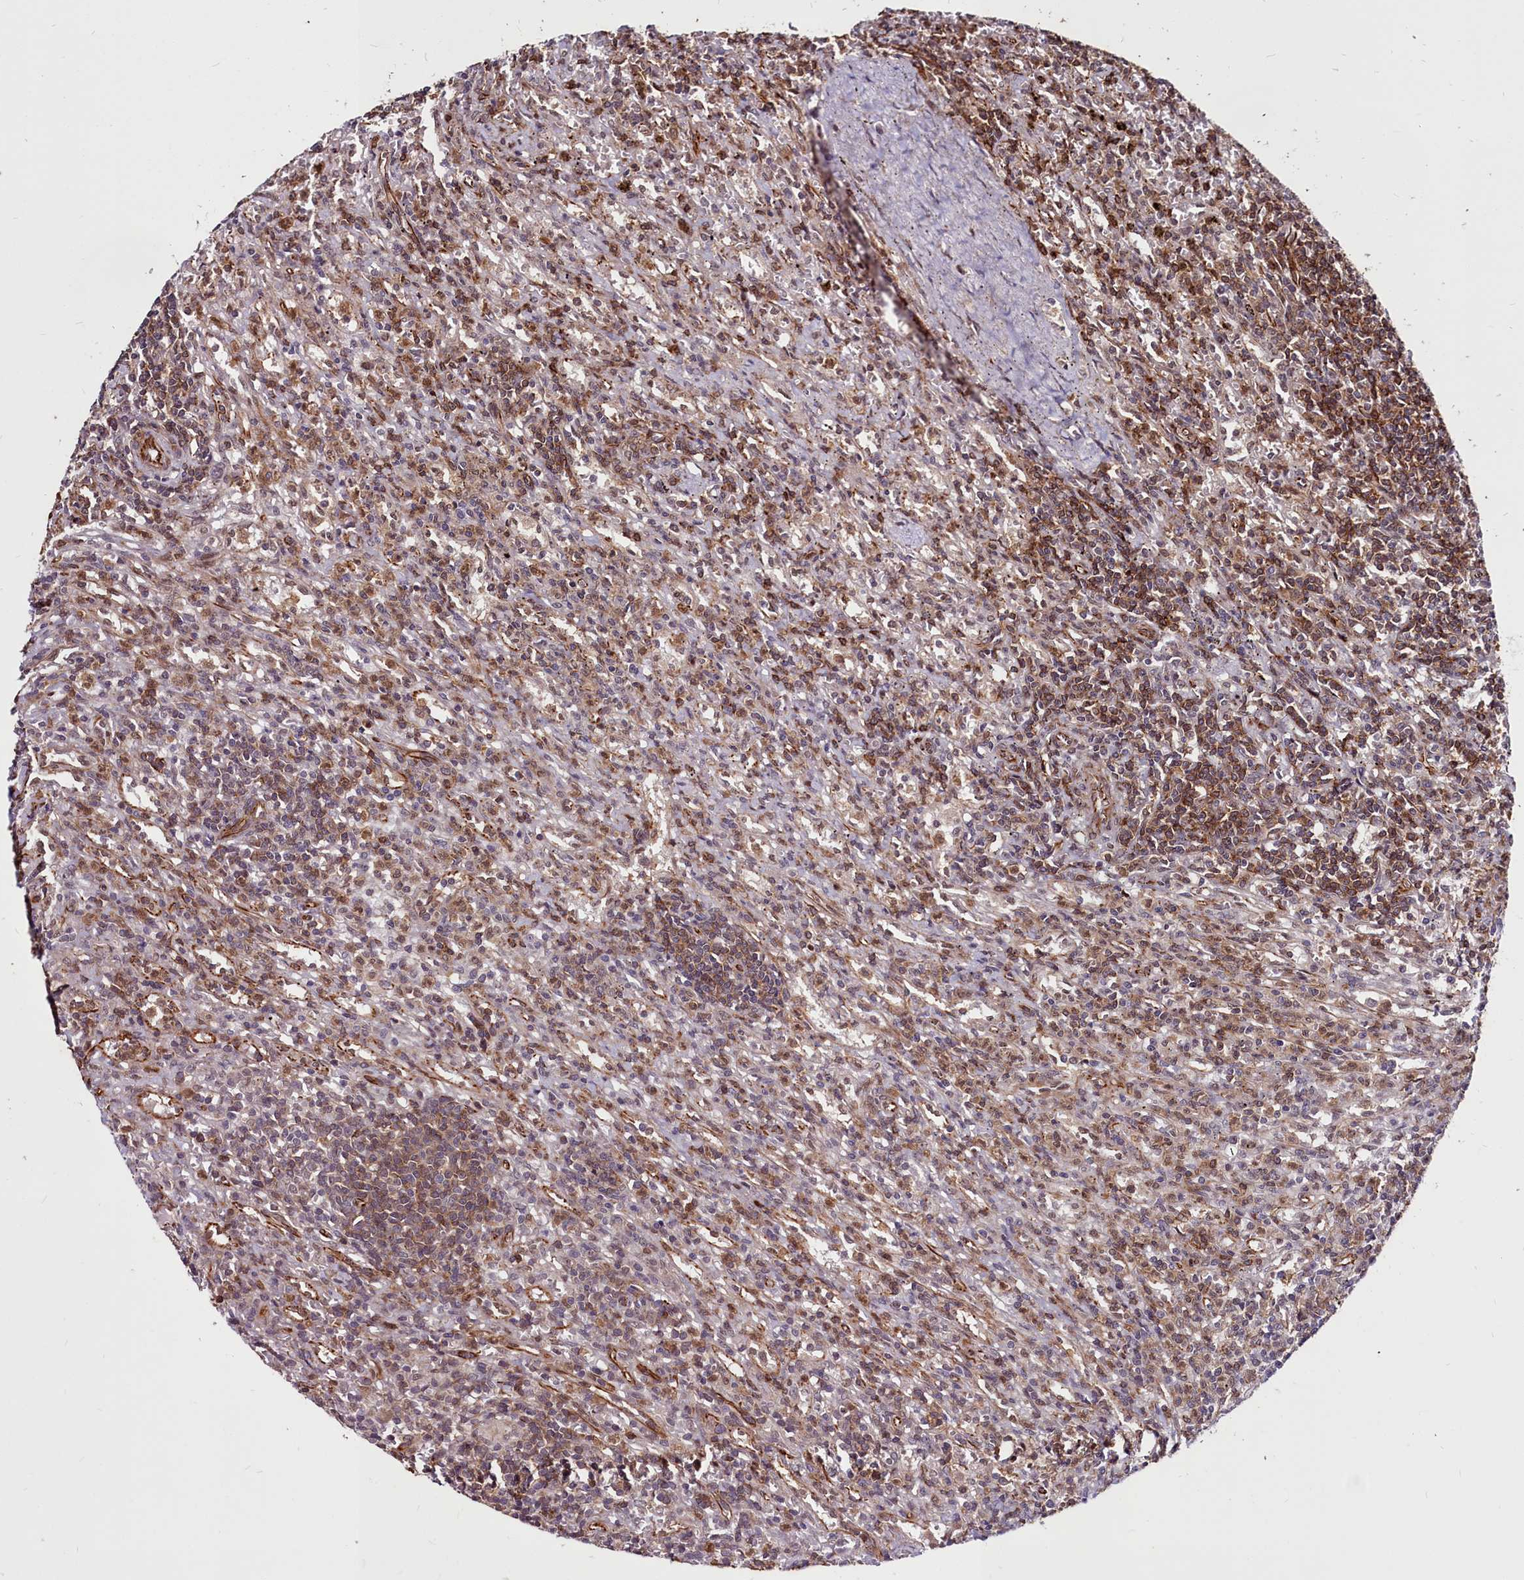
{"staining": {"intensity": "moderate", "quantity": "<25%", "location": "cytoplasmic/membranous"}, "tissue": "lymphoma", "cell_type": "Tumor cells", "image_type": "cancer", "snomed": [{"axis": "morphology", "description": "Malignant lymphoma, non-Hodgkin's type, Low grade"}, {"axis": "topography", "description": "Spleen"}], "caption": "This histopathology image demonstrates IHC staining of malignant lymphoma, non-Hodgkin's type (low-grade), with low moderate cytoplasmic/membranous expression in about <25% of tumor cells.", "gene": "CLK3", "patient": {"sex": "male", "age": 76}}